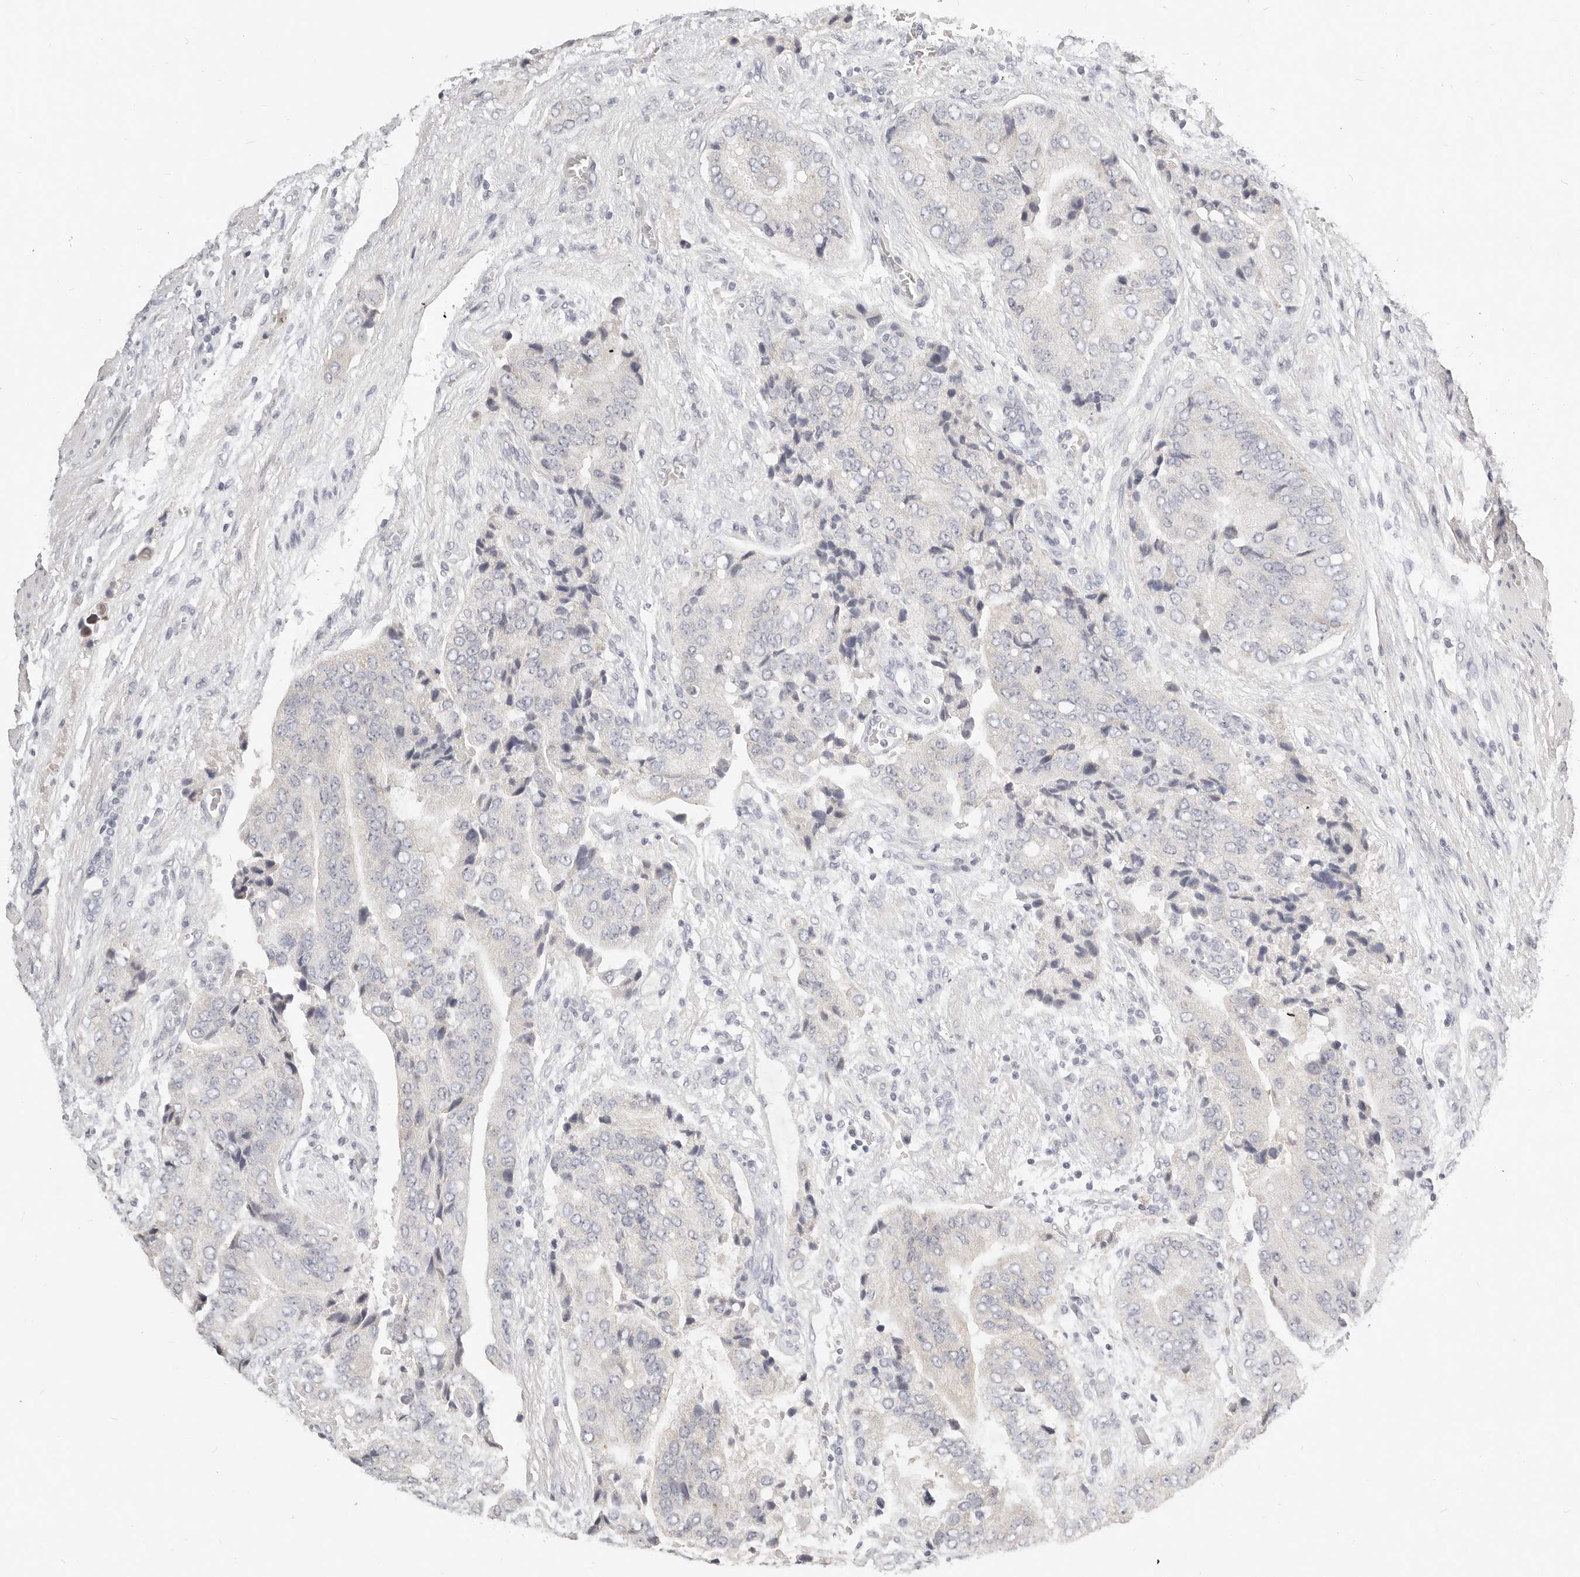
{"staining": {"intensity": "negative", "quantity": "none", "location": "none"}, "tissue": "prostate cancer", "cell_type": "Tumor cells", "image_type": "cancer", "snomed": [{"axis": "morphology", "description": "Adenocarcinoma, High grade"}, {"axis": "topography", "description": "Prostate"}], "caption": "DAB immunohistochemical staining of human prostate cancer (adenocarcinoma (high-grade)) displays no significant expression in tumor cells. (DAB immunohistochemistry with hematoxylin counter stain).", "gene": "TMEM63B", "patient": {"sex": "male", "age": 70}}